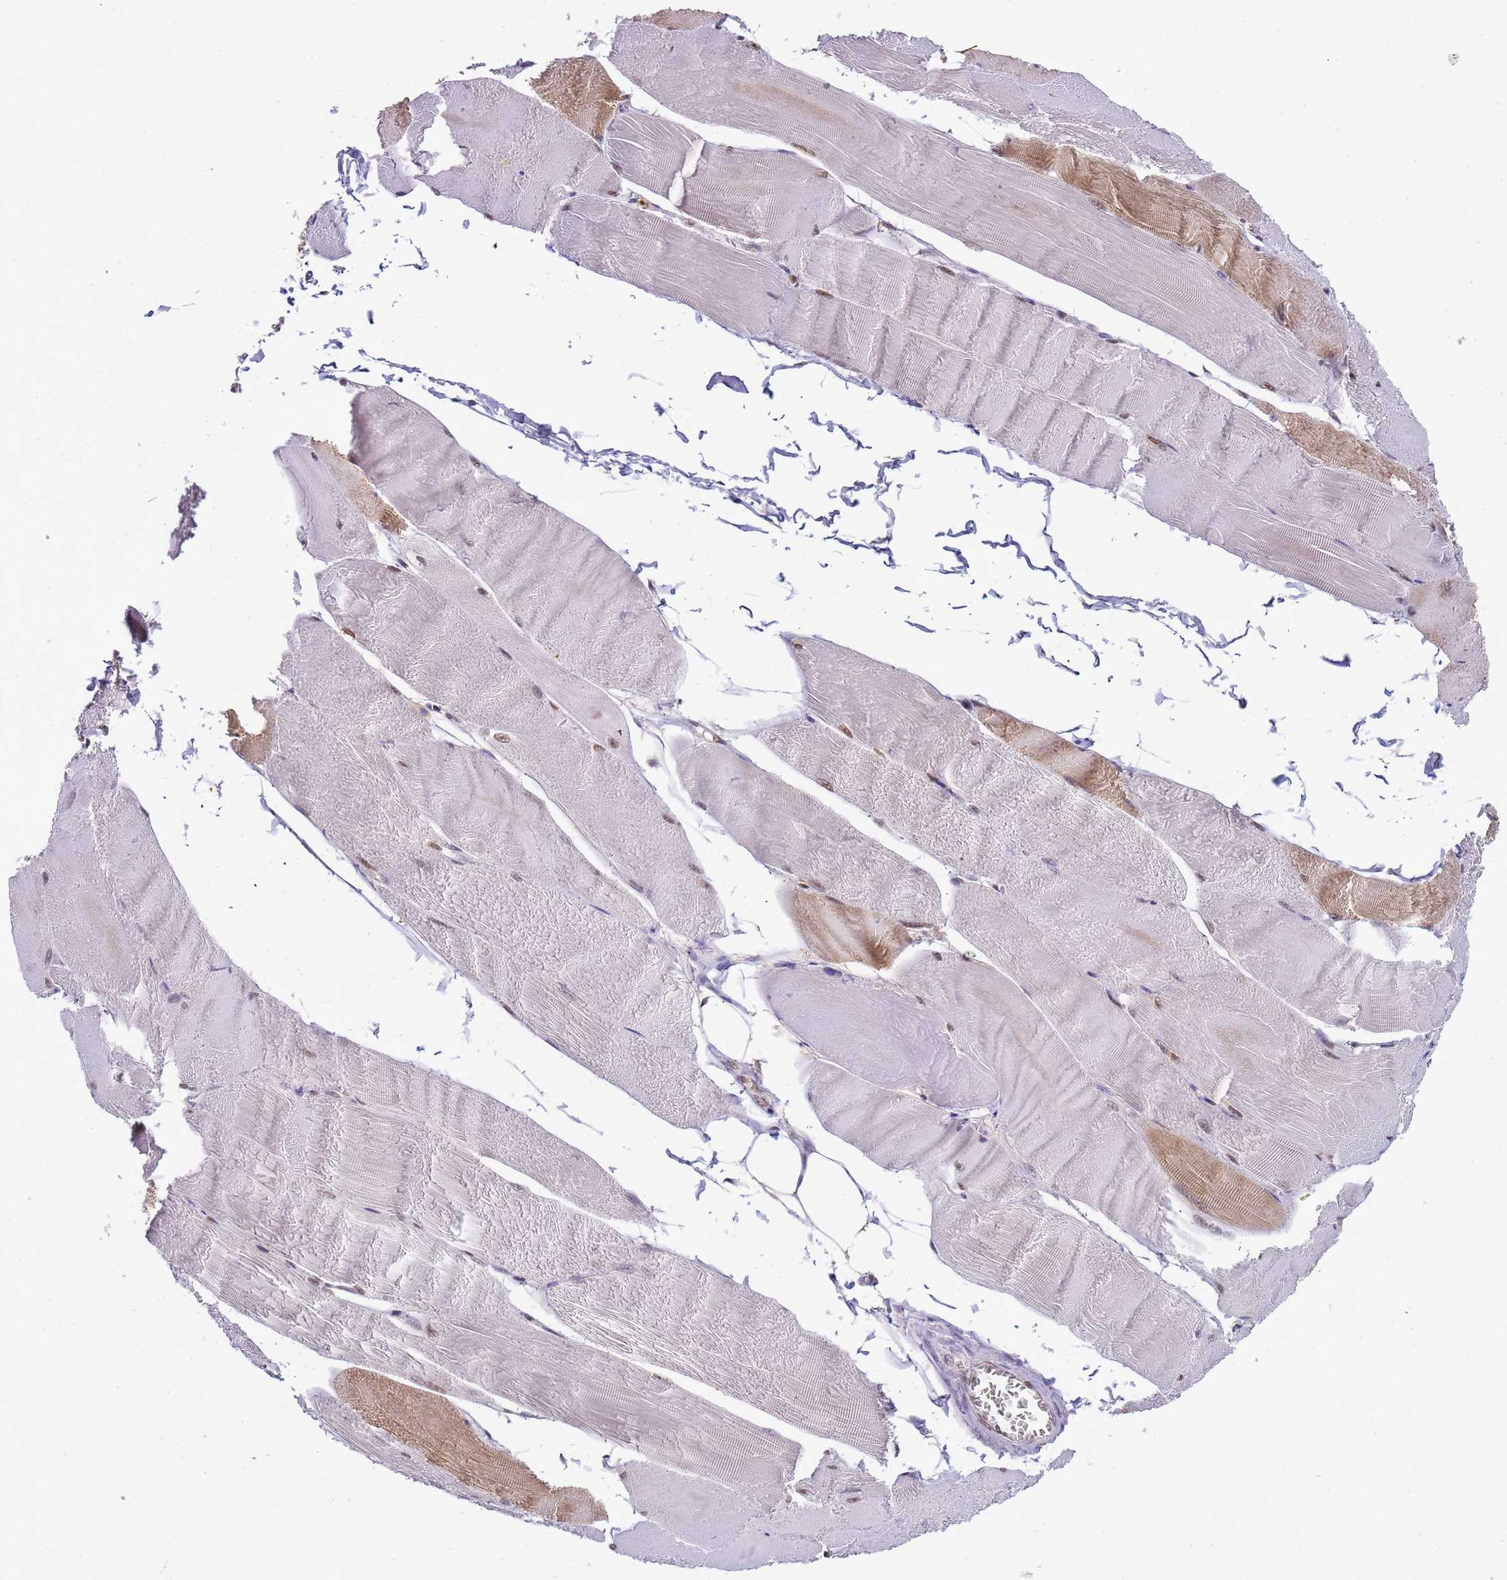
{"staining": {"intensity": "strong", "quantity": "<25%", "location": "cytoplasmic/membranous,nuclear"}, "tissue": "skeletal muscle", "cell_type": "Myocytes", "image_type": "normal", "snomed": [{"axis": "morphology", "description": "Normal tissue, NOS"}, {"axis": "morphology", "description": "Basal cell carcinoma"}, {"axis": "topography", "description": "Skeletal muscle"}], "caption": "Immunohistochemical staining of normal skeletal muscle shows strong cytoplasmic/membranous,nuclear protein expression in about <25% of myocytes.", "gene": "CD53", "patient": {"sex": "female", "age": 64}}